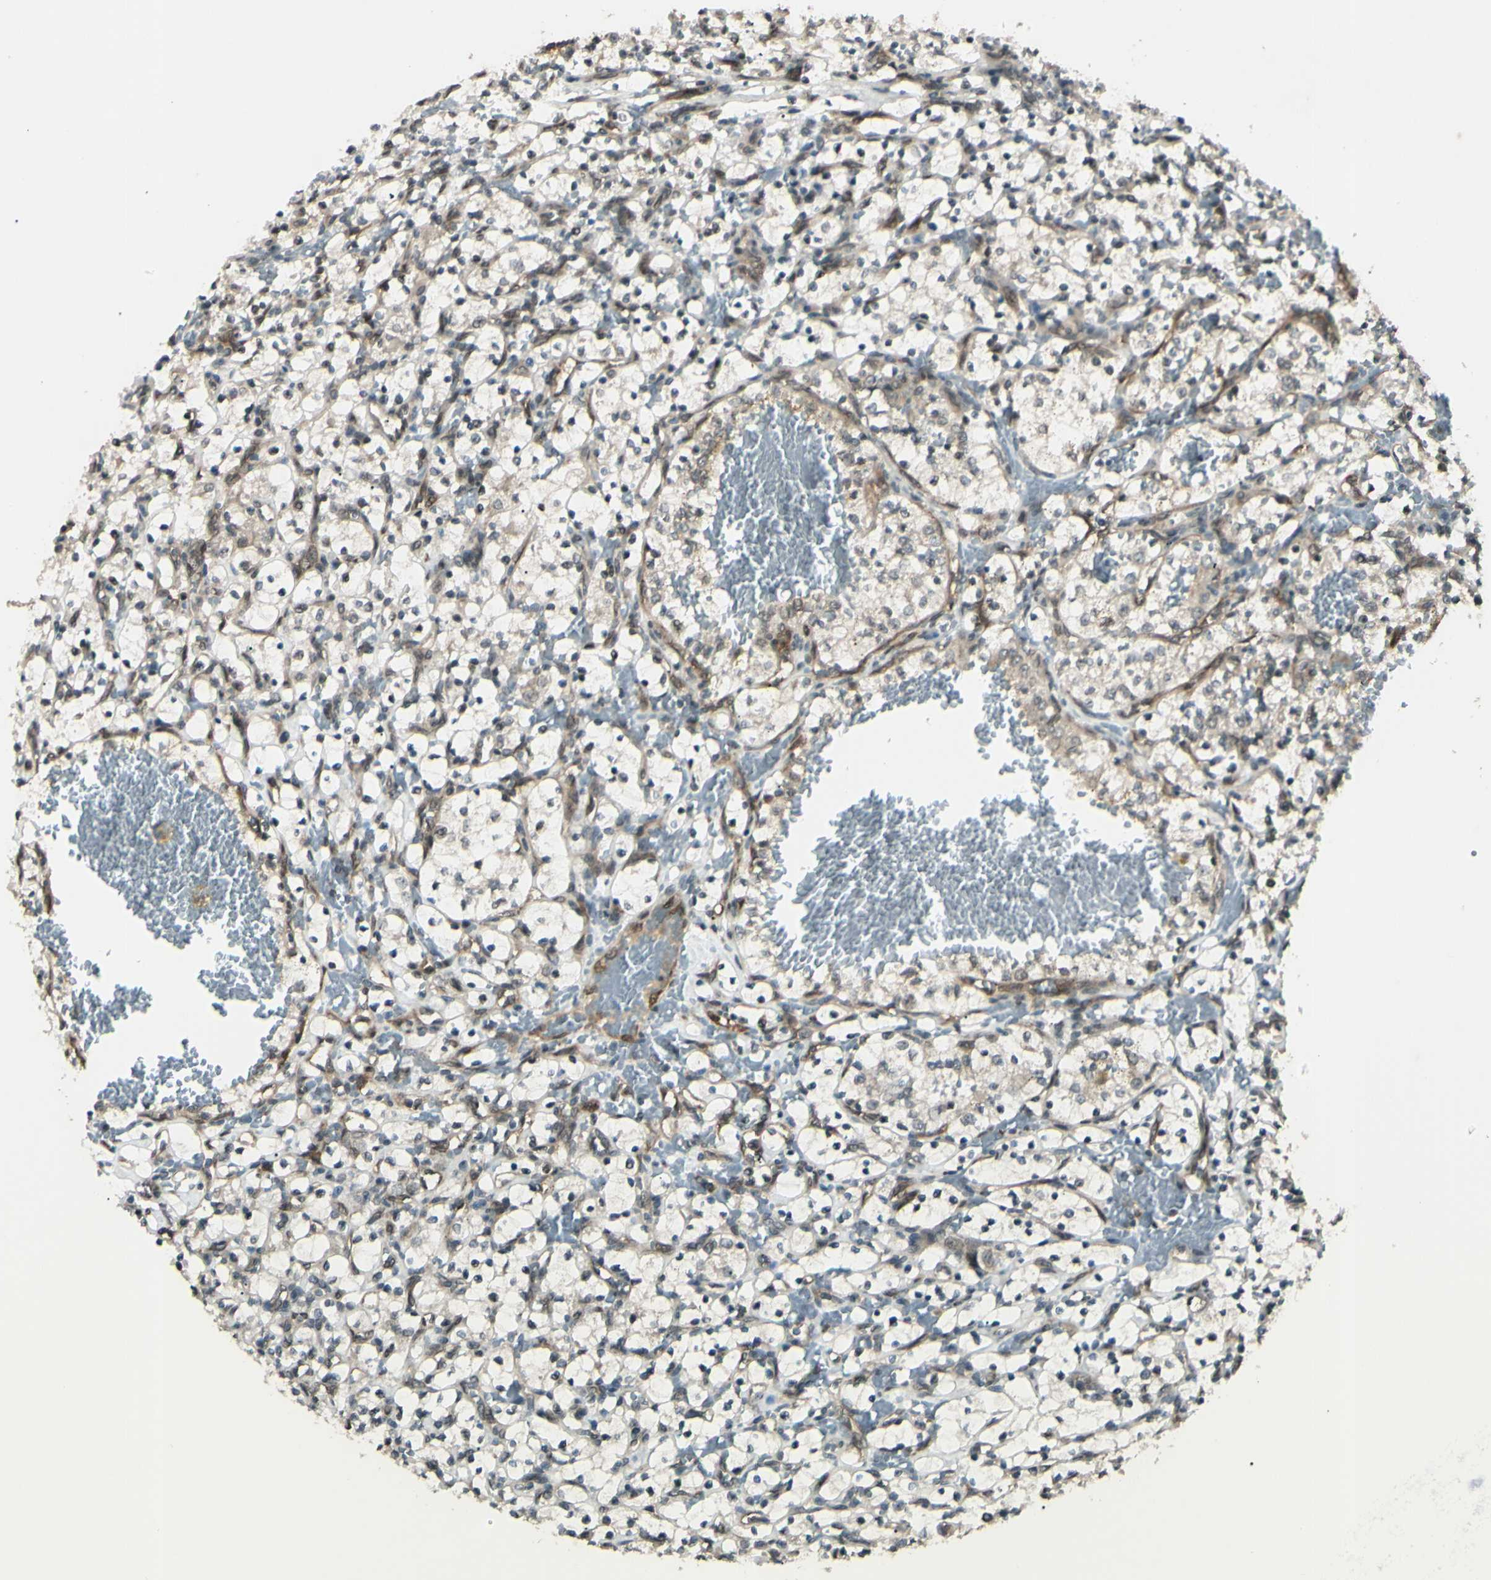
{"staining": {"intensity": "negative", "quantity": "none", "location": "none"}, "tissue": "renal cancer", "cell_type": "Tumor cells", "image_type": "cancer", "snomed": [{"axis": "morphology", "description": "Adenocarcinoma, NOS"}, {"axis": "topography", "description": "Kidney"}], "caption": "Immunohistochemistry of renal cancer (adenocarcinoma) displays no staining in tumor cells.", "gene": "MLF2", "patient": {"sex": "female", "age": 69}}